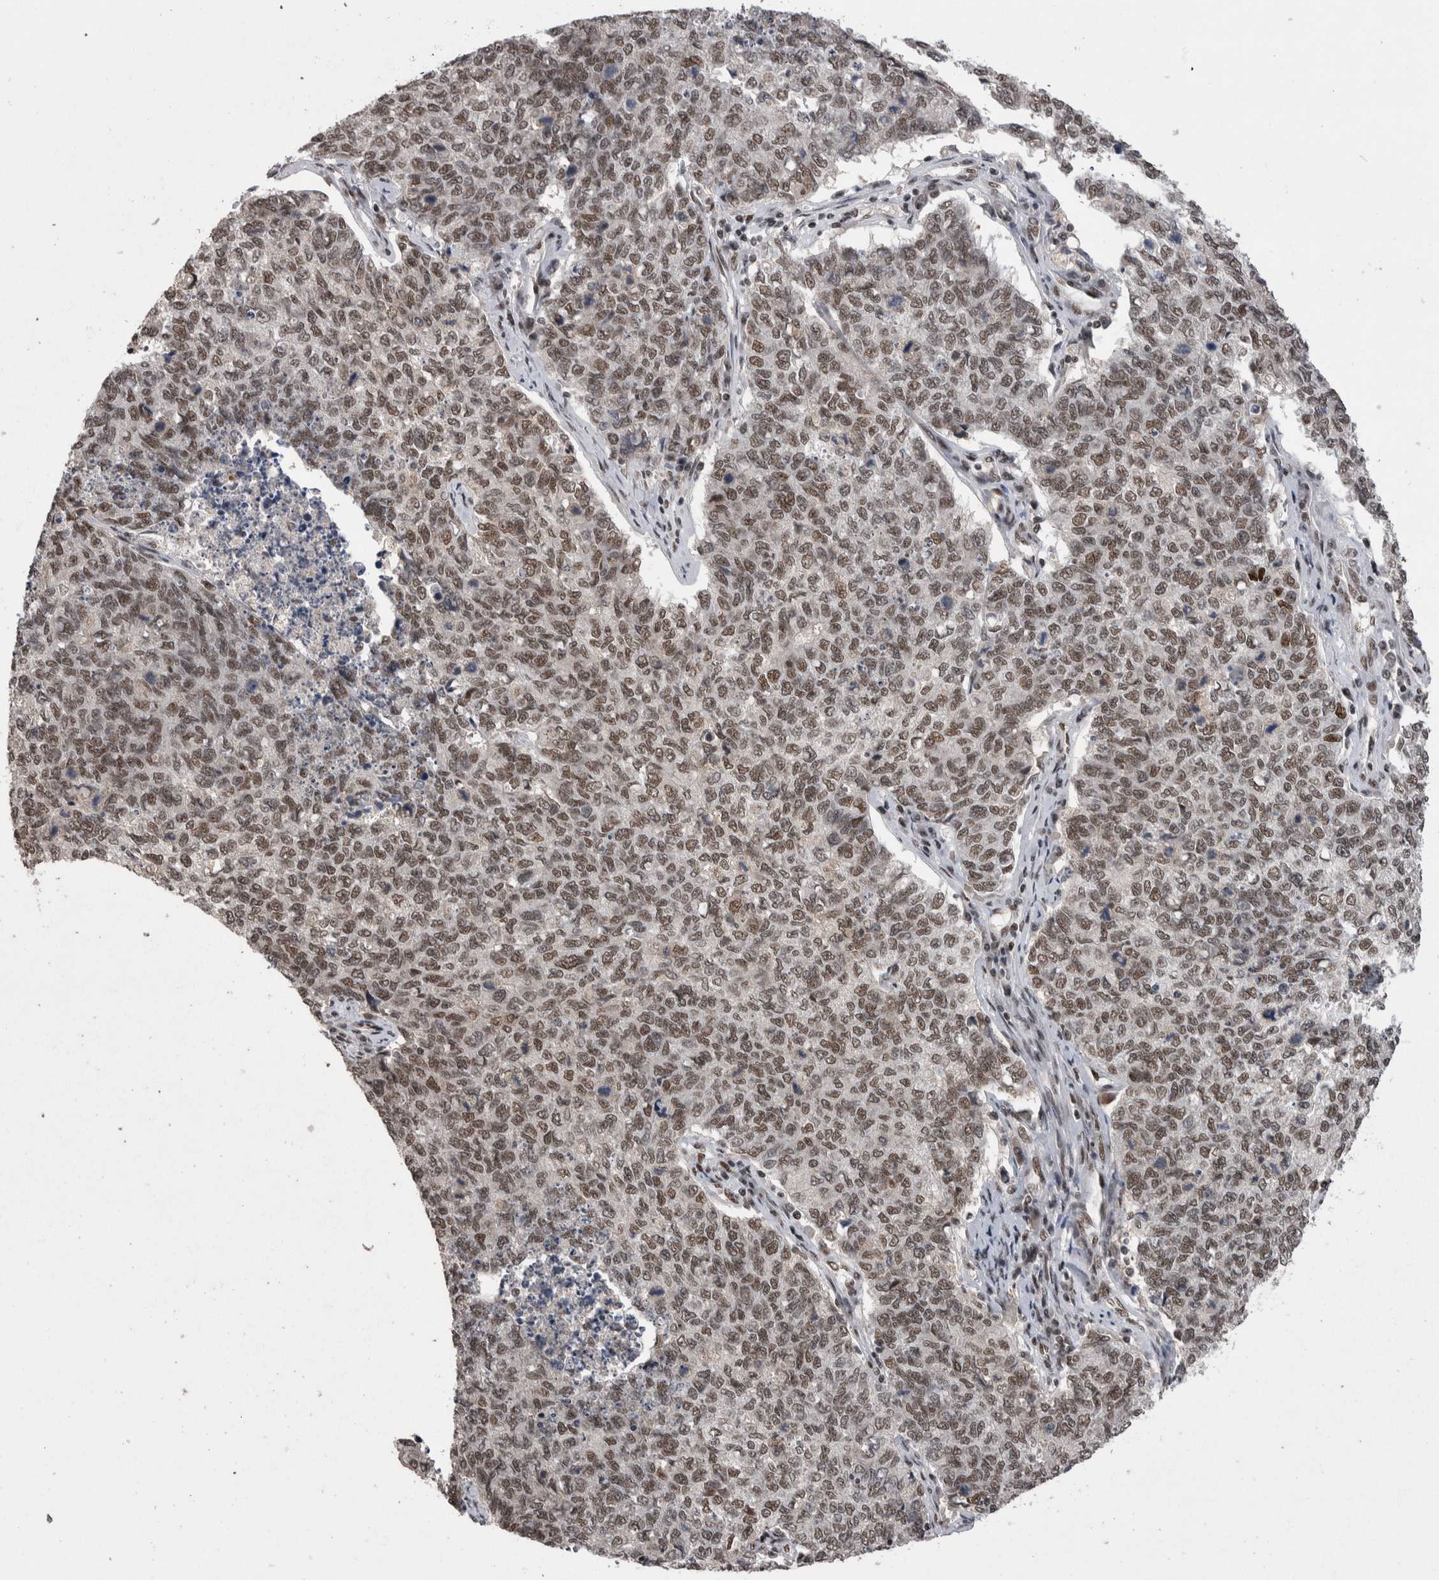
{"staining": {"intensity": "moderate", "quantity": ">75%", "location": "nuclear"}, "tissue": "cervical cancer", "cell_type": "Tumor cells", "image_type": "cancer", "snomed": [{"axis": "morphology", "description": "Squamous cell carcinoma, NOS"}, {"axis": "topography", "description": "Cervix"}], "caption": "Immunohistochemical staining of human cervical cancer demonstrates medium levels of moderate nuclear expression in approximately >75% of tumor cells.", "gene": "DMTF1", "patient": {"sex": "female", "age": 63}}